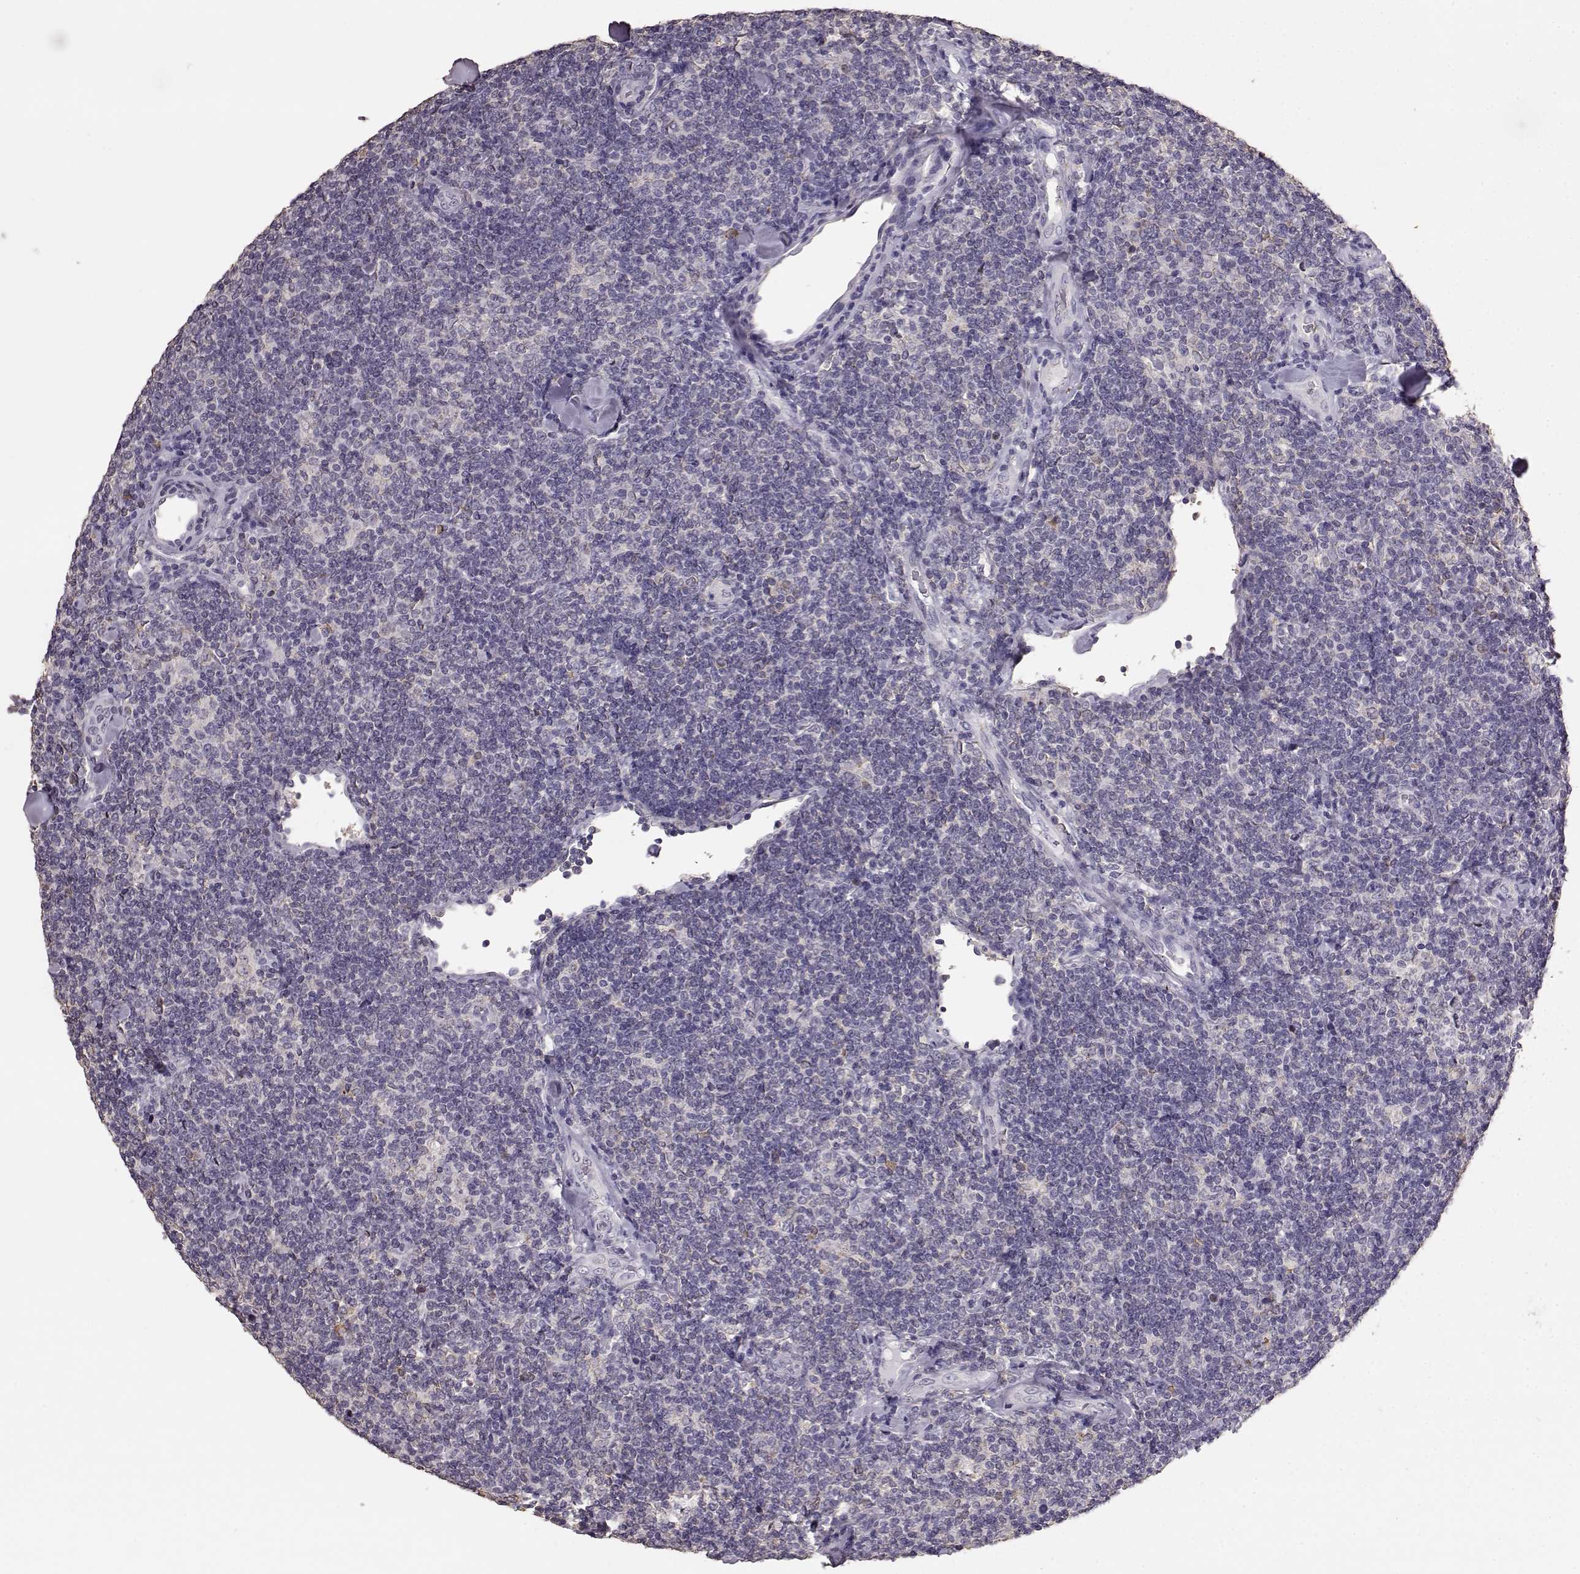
{"staining": {"intensity": "negative", "quantity": "none", "location": "none"}, "tissue": "lymphoma", "cell_type": "Tumor cells", "image_type": "cancer", "snomed": [{"axis": "morphology", "description": "Malignant lymphoma, non-Hodgkin's type, Low grade"}, {"axis": "topography", "description": "Lymph node"}], "caption": "IHC of human lymphoma shows no expression in tumor cells.", "gene": "GABRG3", "patient": {"sex": "female", "age": 56}}